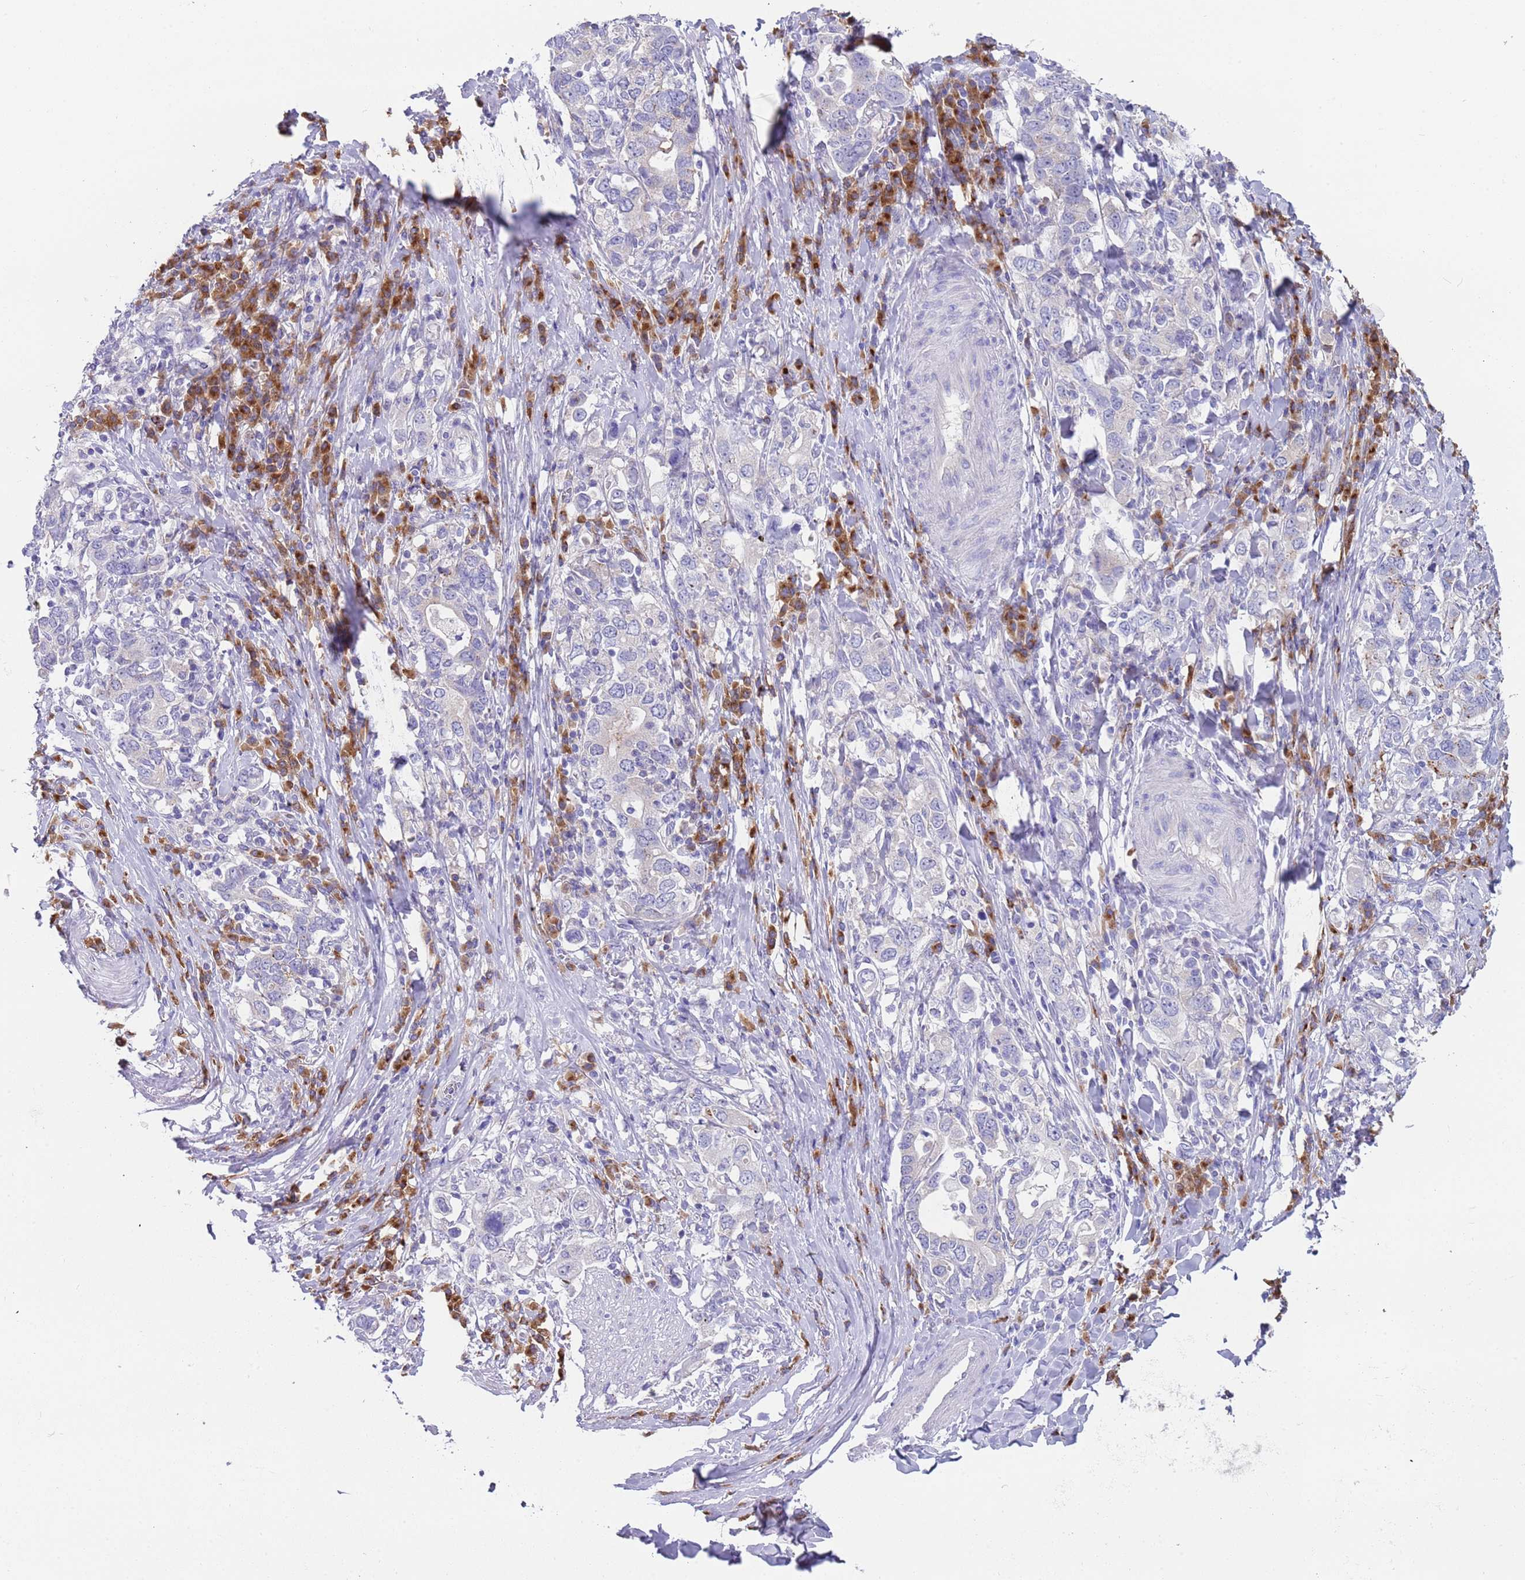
{"staining": {"intensity": "negative", "quantity": "none", "location": "none"}, "tissue": "stomach cancer", "cell_type": "Tumor cells", "image_type": "cancer", "snomed": [{"axis": "morphology", "description": "Adenocarcinoma, NOS"}, {"axis": "topography", "description": "Stomach, upper"}, {"axis": "topography", "description": "Stomach"}], "caption": "An immunohistochemistry (IHC) photomicrograph of stomach cancer is shown. There is no staining in tumor cells of stomach cancer. (DAB (3,3'-diaminobenzidine) IHC, high magnification).", "gene": "TYW1", "patient": {"sex": "male", "age": 62}}